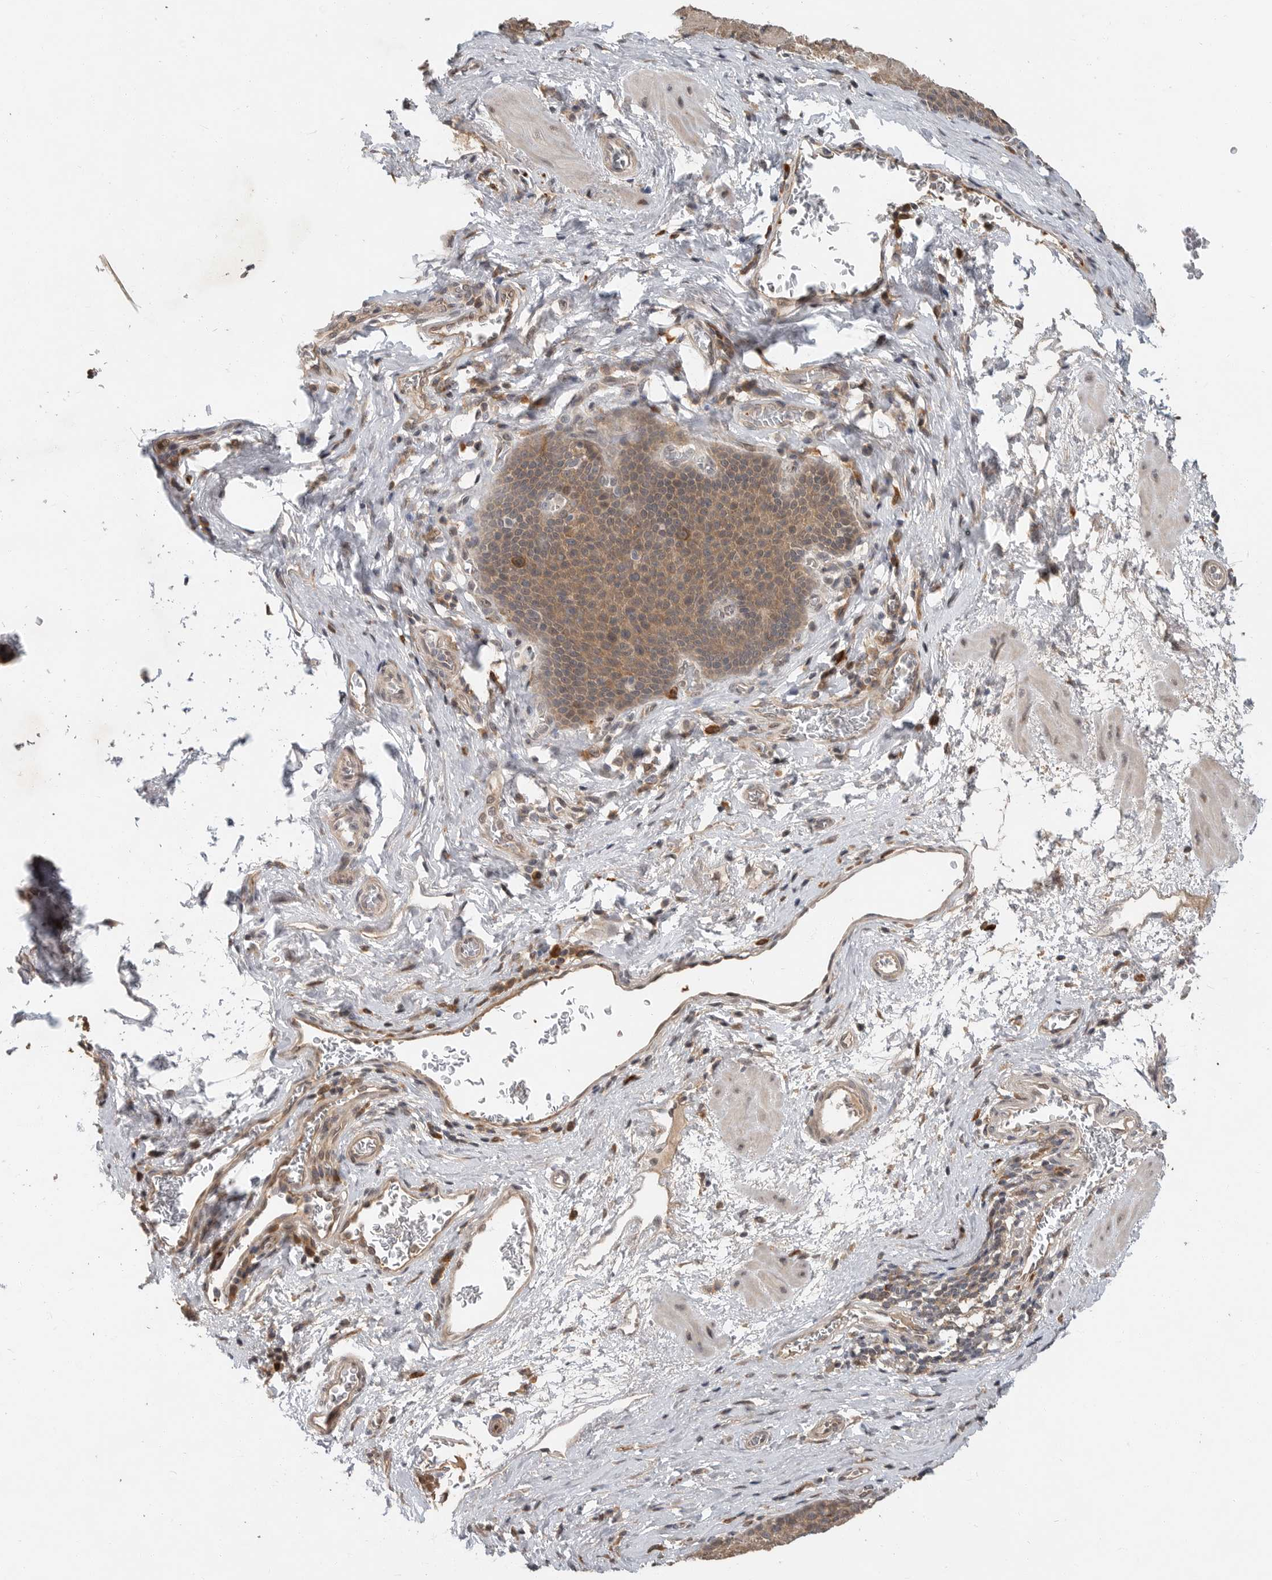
{"staining": {"intensity": "moderate", "quantity": ">75%", "location": "cytoplasmic/membranous"}, "tissue": "esophagus", "cell_type": "Squamous epithelial cells", "image_type": "normal", "snomed": [{"axis": "morphology", "description": "Normal tissue, NOS"}, {"axis": "topography", "description": "Esophagus"}], "caption": "Immunohistochemistry (IHC) histopathology image of benign esophagus: esophagus stained using IHC demonstrates medium levels of moderate protein expression localized specifically in the cytoplasmic/membranous of squamous epithelial cells, appearing as a cytoplasmic/membranous brown color.", "gene": "OSBPL9", "patient": {"sex": "male", "age": 48}}